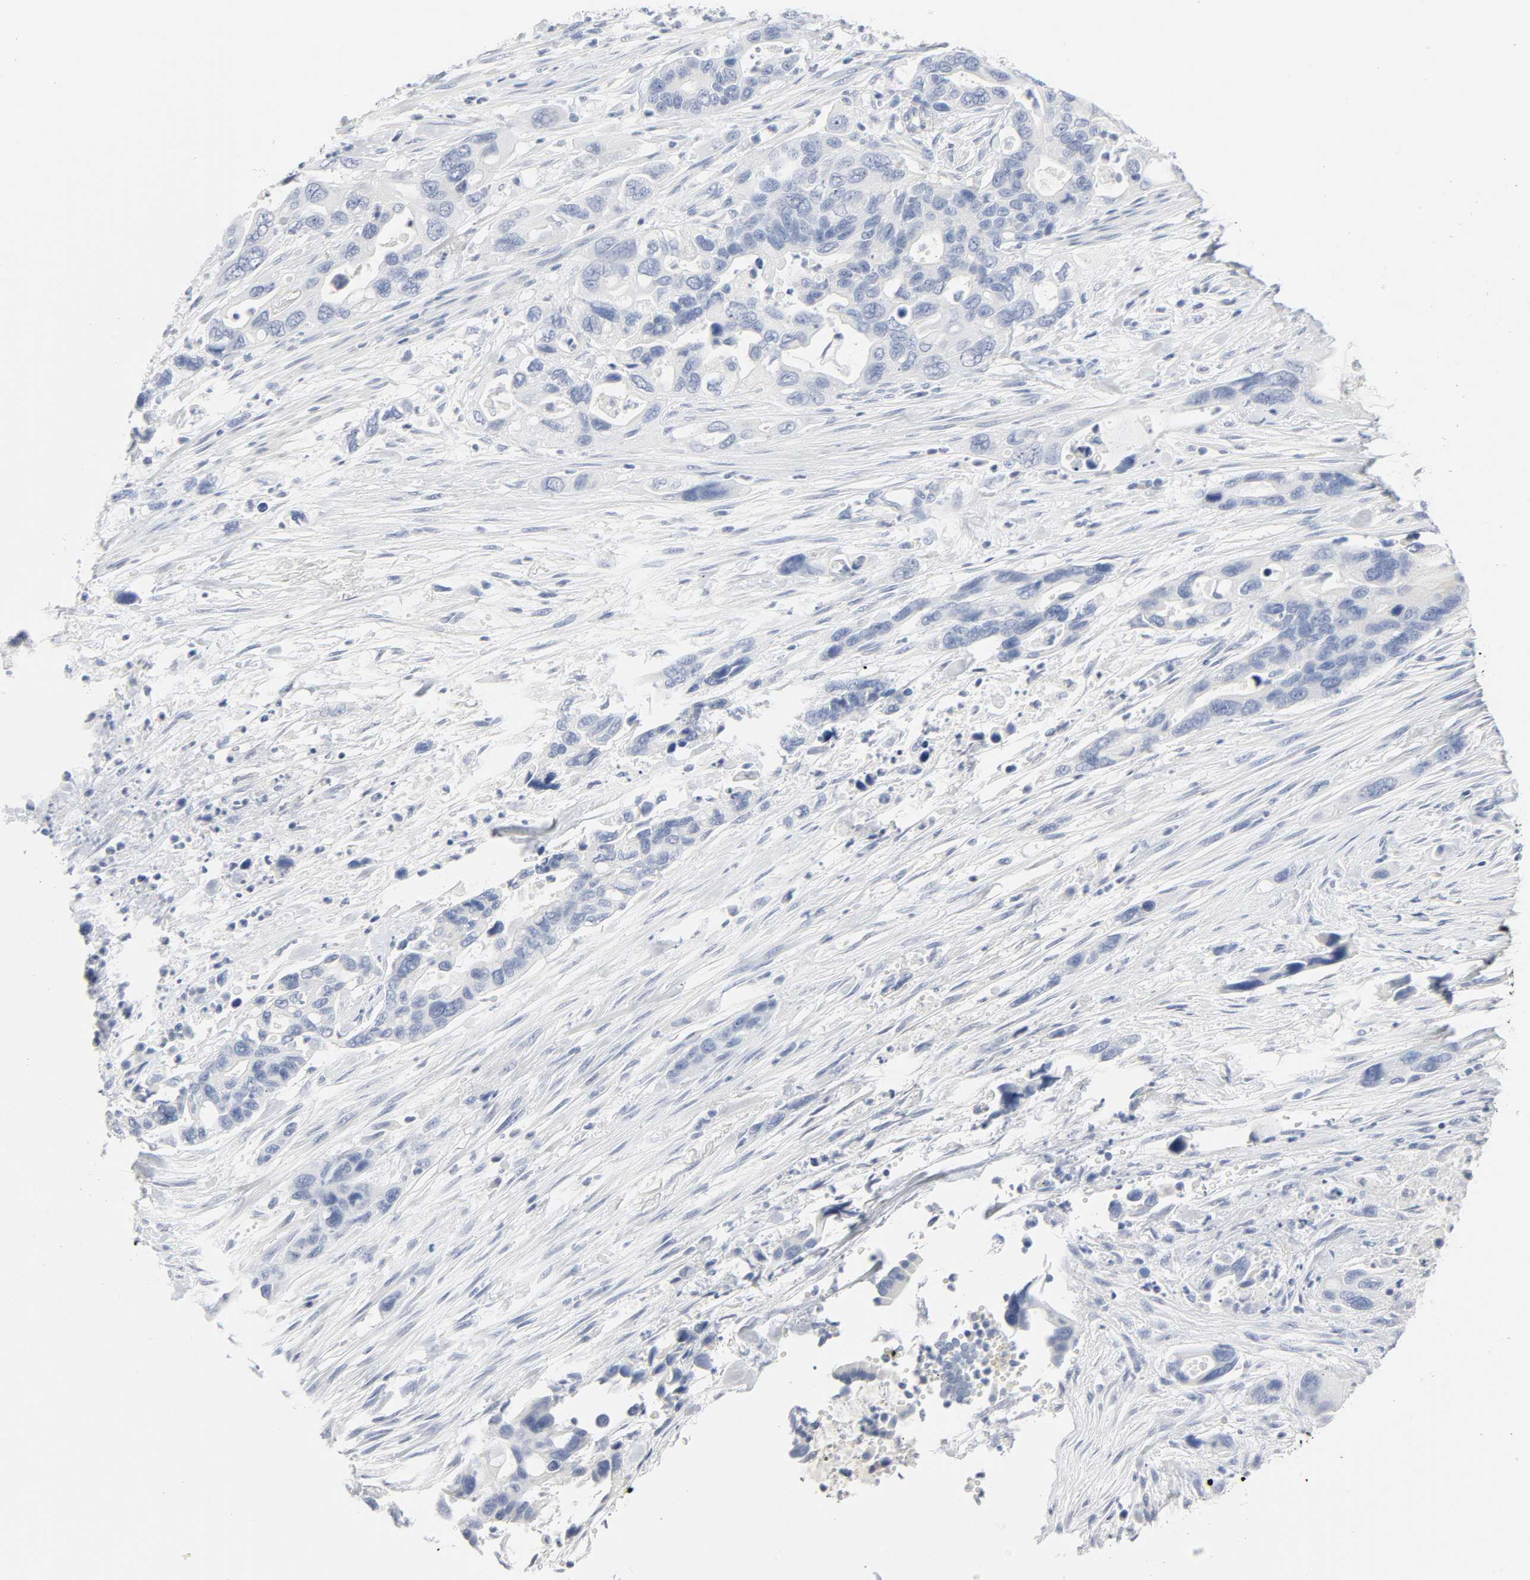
{"staining": {"intensity": "negative", "quantity": "none", "location": "none"}, "tissue": "pancreatic cancer", "cell_type": "Tumor cells", "image_type": "cancer", "snomed": [{"axis": "morphology", "description": "Adenocarcinoma, NOS"}, {"axis": "topography", "description": "Pancreas"}], "caption": "A micrograph of human pancreatic cancer is negative for staining in tumor cells. Nuclei are stained in blue.", "gene": "ACP3", "patient": {"sex": "female", "age": 71}}